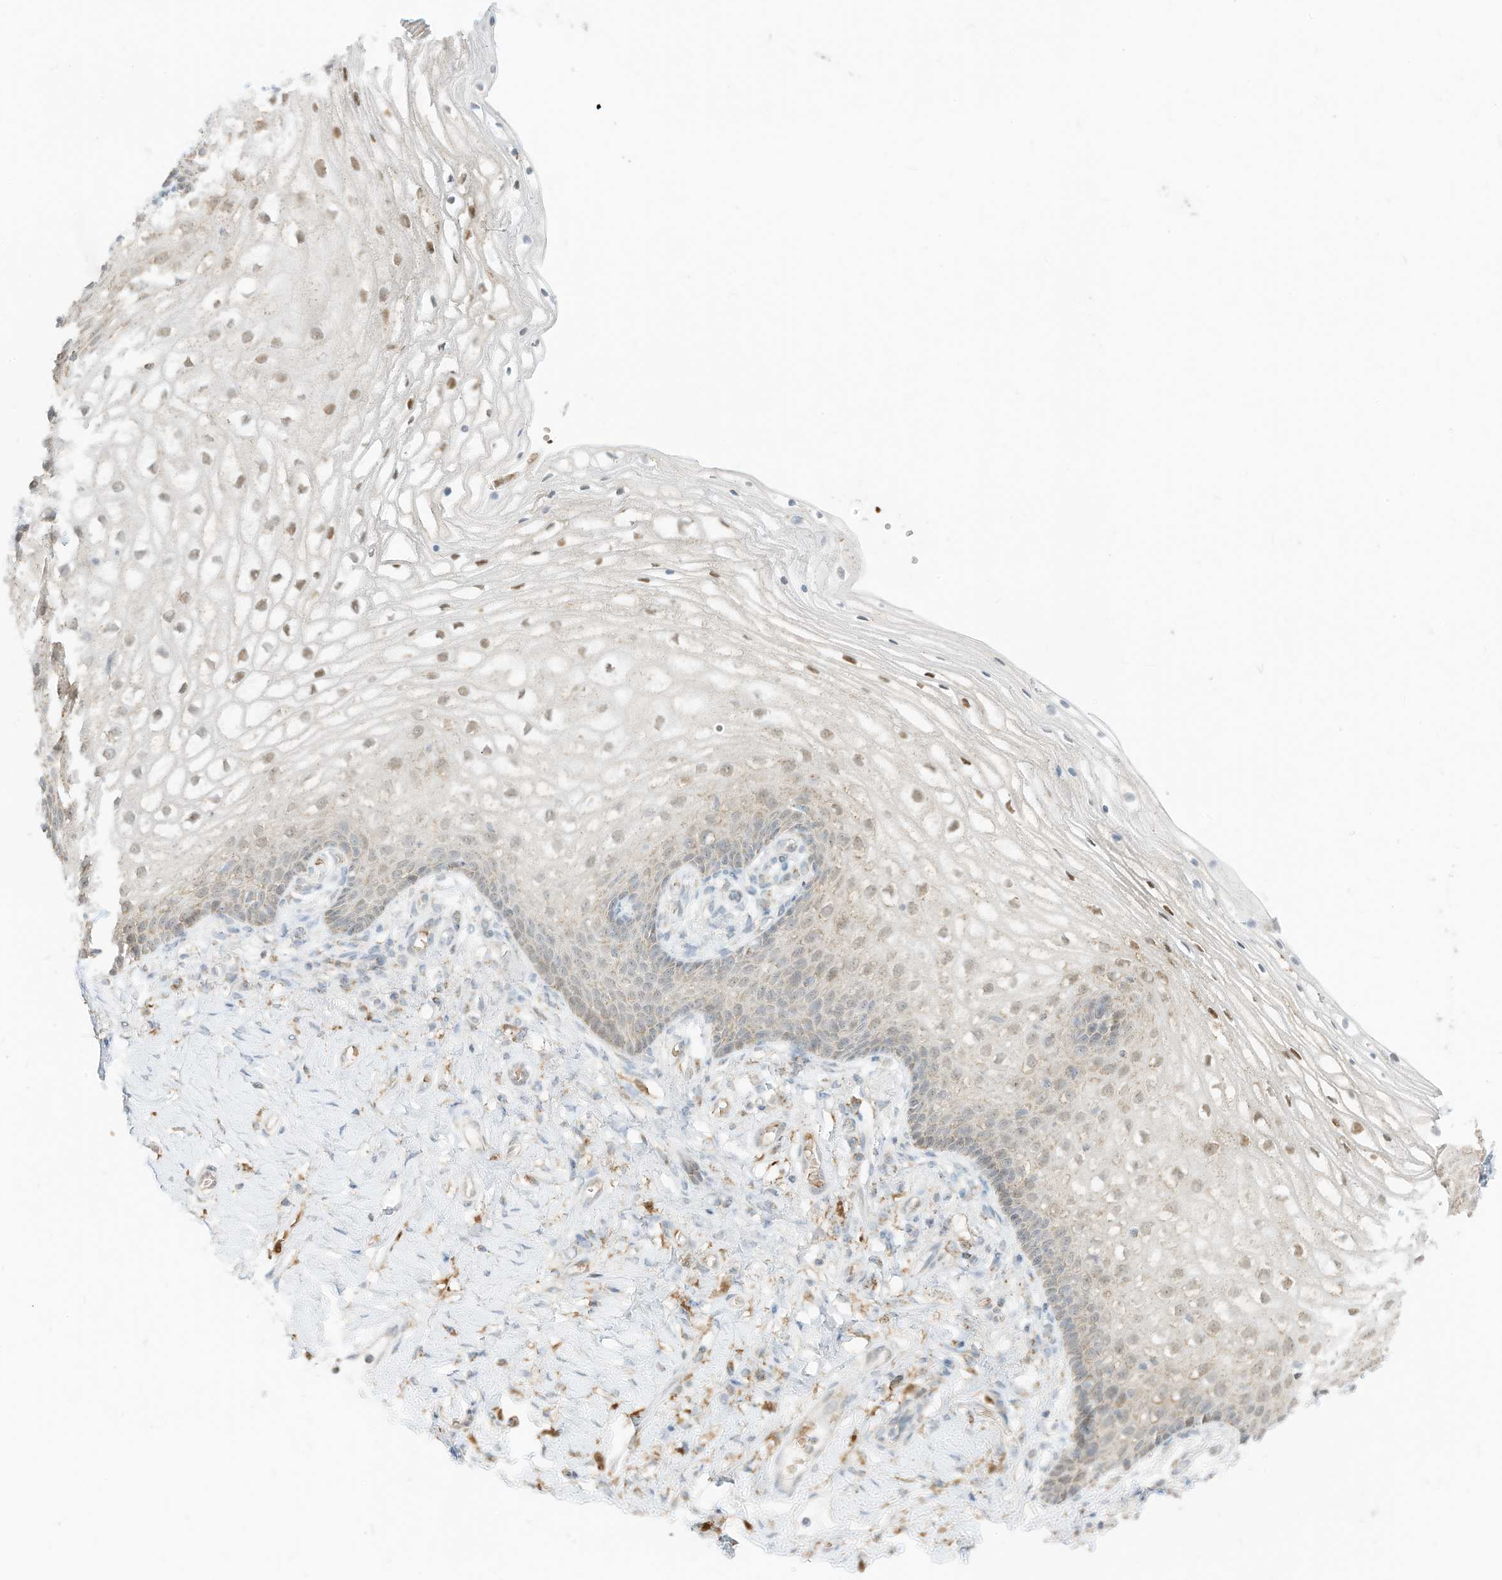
{"staining": {"intensity": "weak", "quantity": "25%-75%", "location": "cytoplasmic/membranous,nuclear"}, "tissue": "vagina", "cell_type": "Squamous epithelial cells", "image_type": "normal", "snomed": [{"axis": "morphology", "description": "Normal tissue, NOS"}, {"axis": "topography", "description": "Vagina"}], "caption": "Weak cytoplasmic/membranous,nuclear expression for a protein is identified in about 25%-75% of squamous epithelial cells of benign vagina using IHC.", "gene": "MTUS2", "patient": {"sex": "female", "age": 60}}